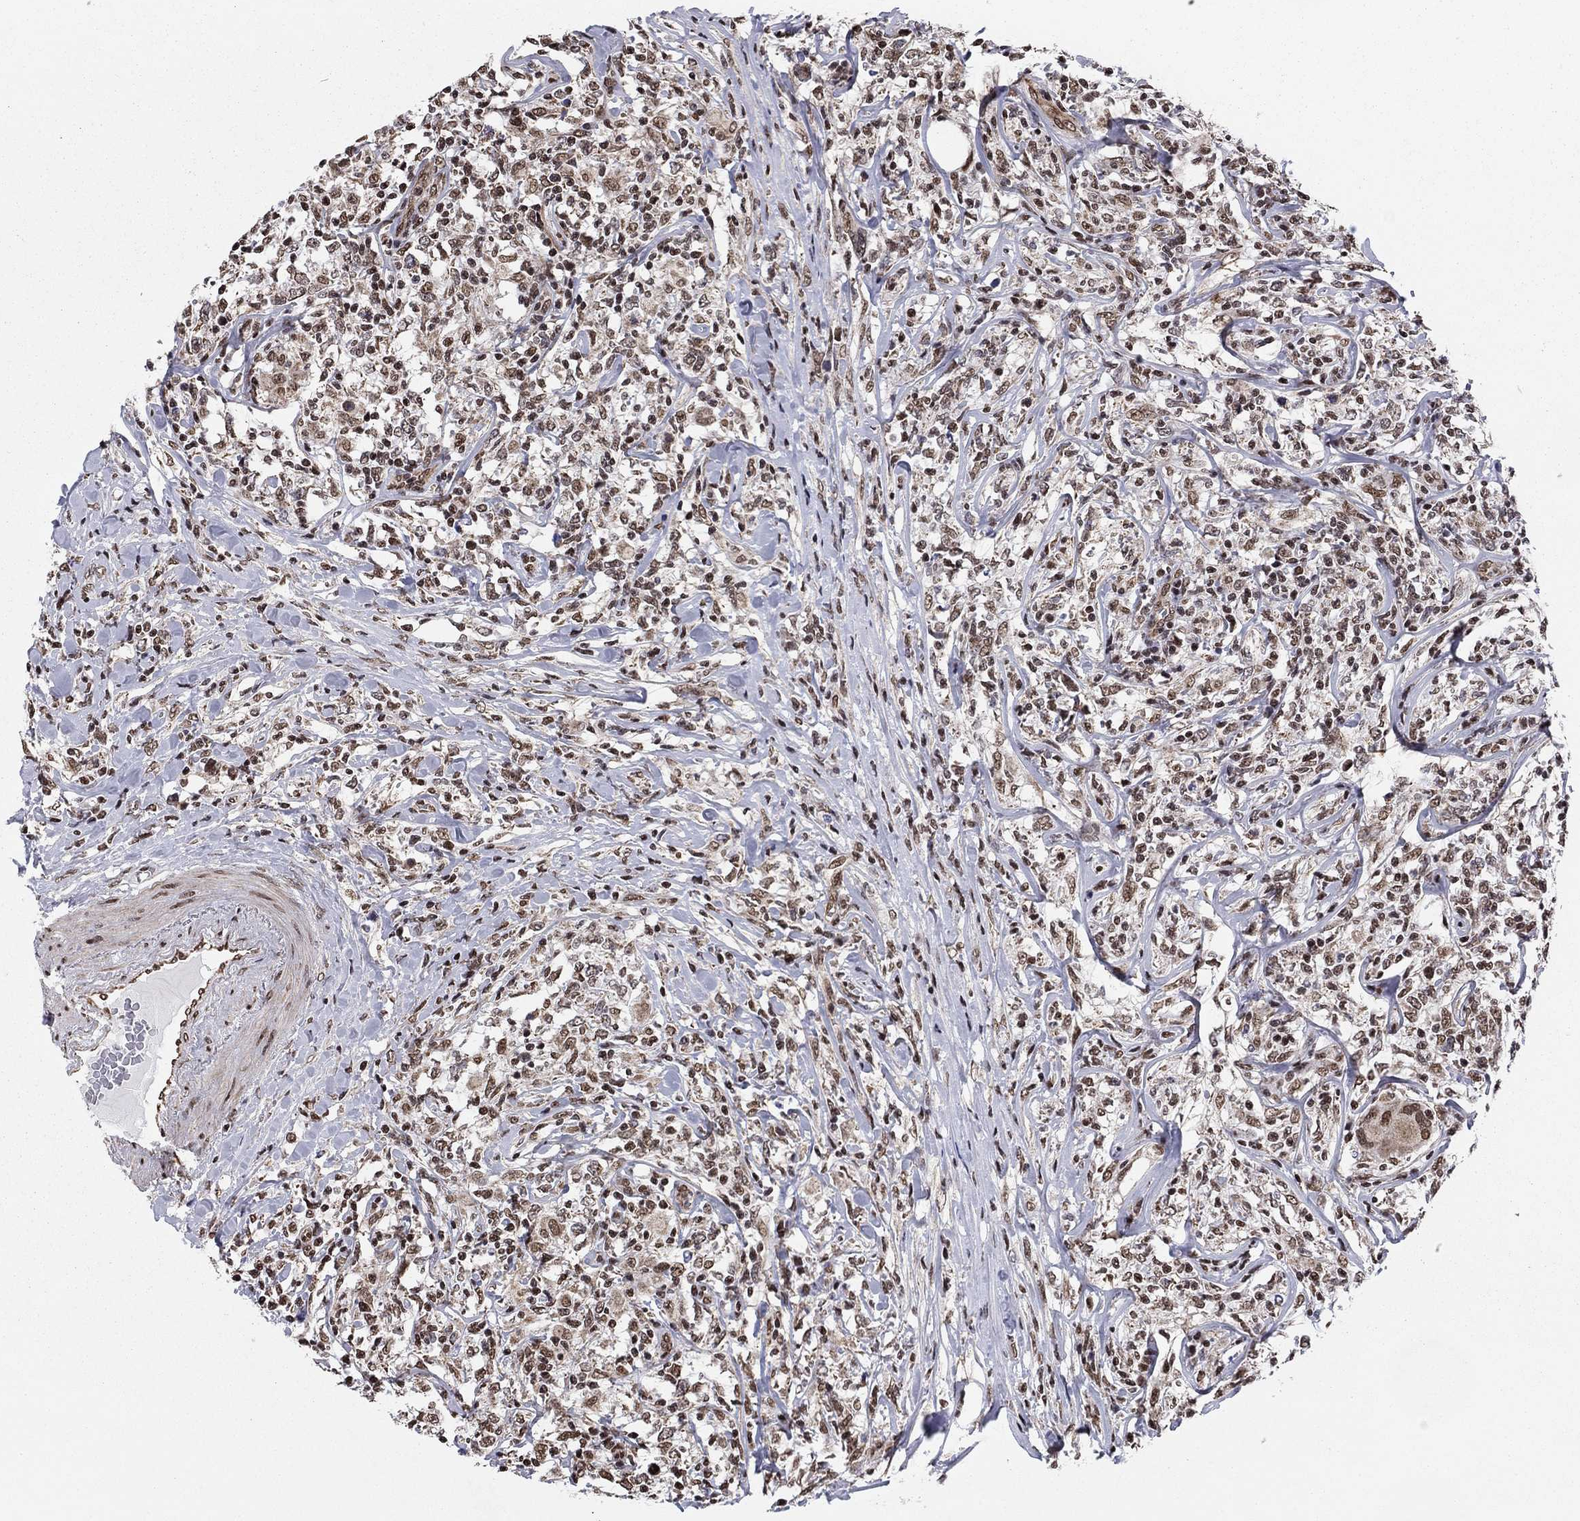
{"staining": {"intensity": "moderate", "quantity": "25%-75%", "location": "nuclear"}, "tissue": "lymphoma", "cell_type": "Tumor cells", "image_type": "cancer", "snomed": [{"axis": "morphology", "description": "Malignant lymphoma, non-Hodgkin's type, High grade"}, {"axis": "topography", "description": "Lymph node"}], "caption": "There is medium levels of moderate nuclear staining in tumor cells of lymphoma, as demonstrated by immunohistochemical staining (brown color).", "gene": "N4BP2", "patient": {"sex": "female", "age": 84}}